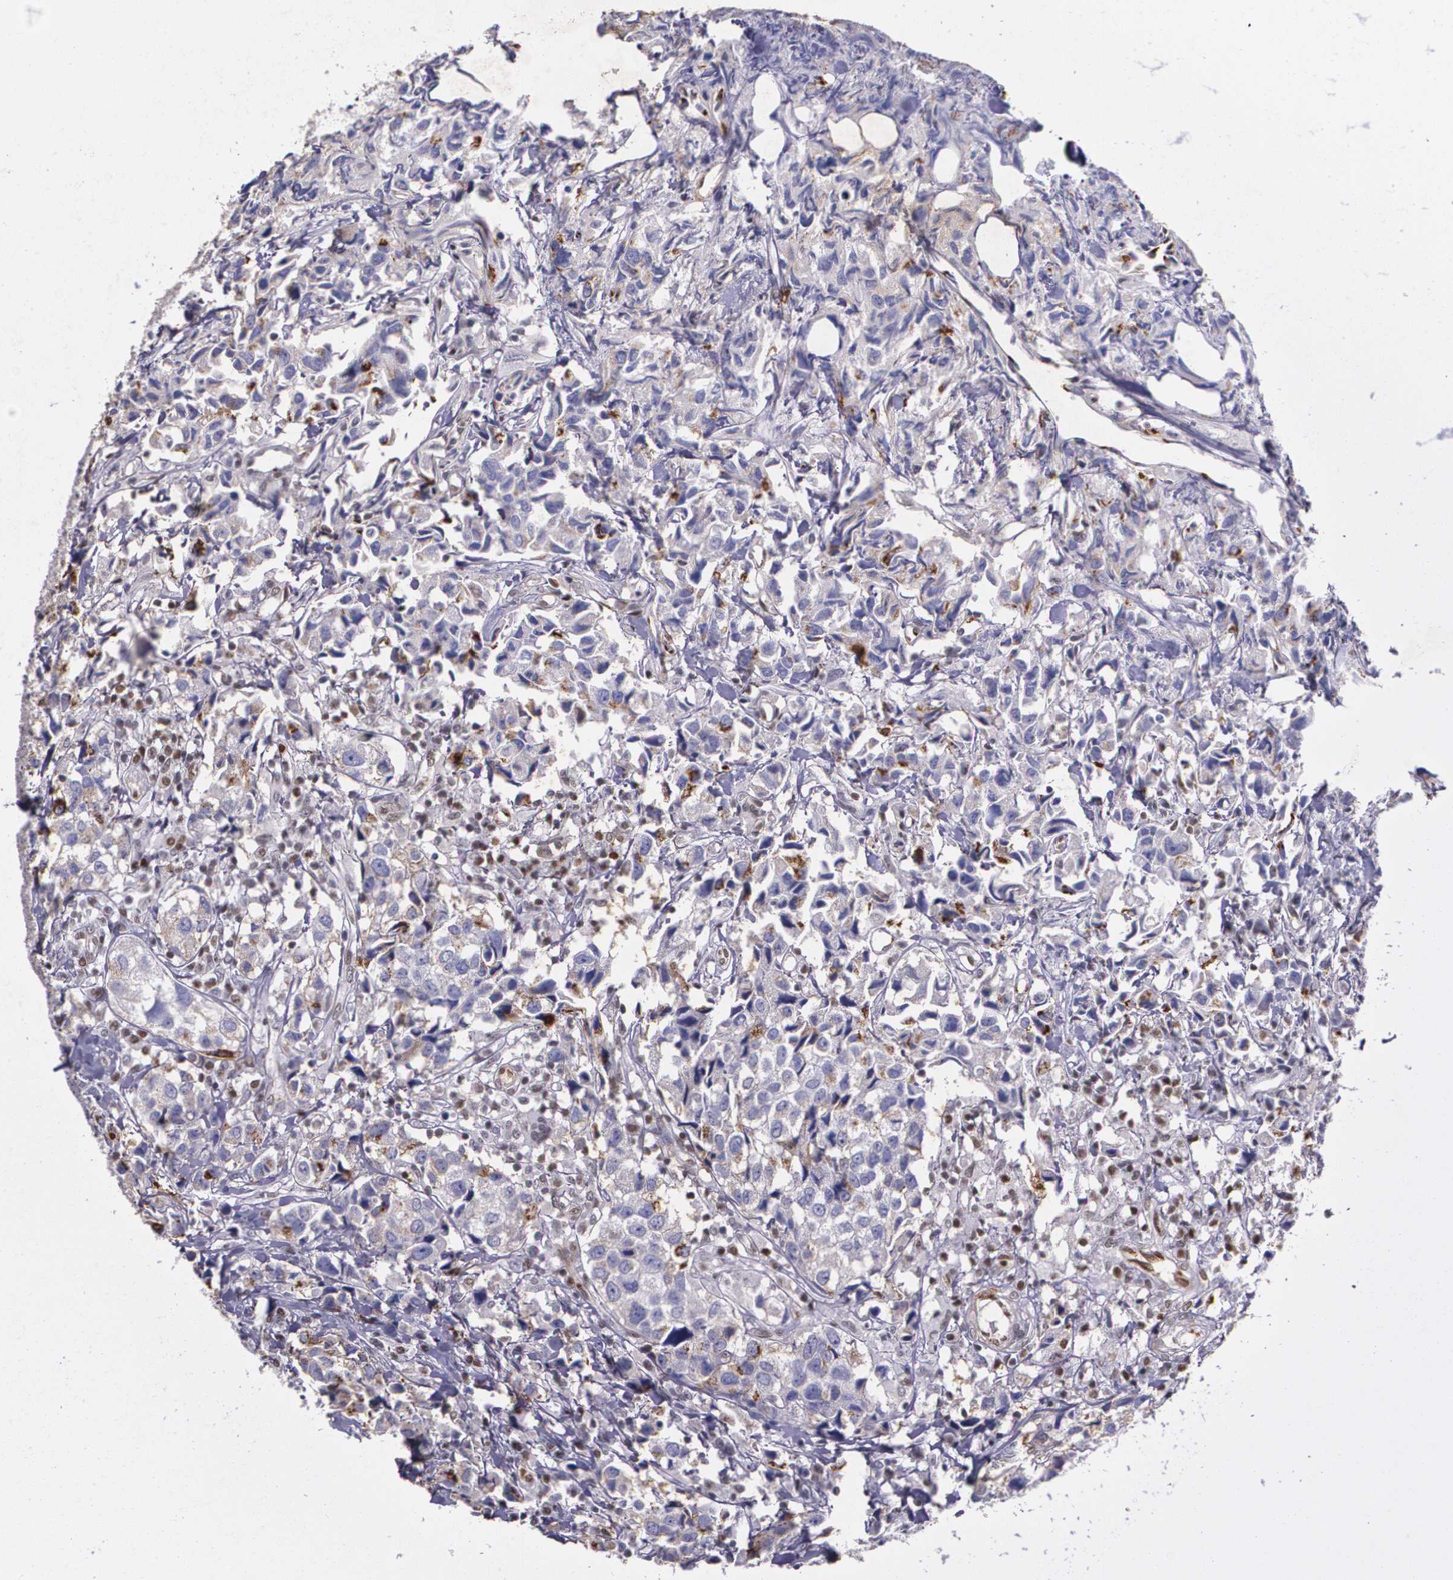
{"staining": {"intensity": "weak", "quantity": "<25%", "location": "cytoplasmic/membranous"}, "tissue": "urothelial cancer", "cell_type": "Tumor cells", "image_type": "cancer", "snomed": [{"axis": "morphology", "description": "Urothelial carcinoma, High grade"}, {"axis": "topography", "description": "Urinary bladder"}], "caption": "Photomicrograph shows no significant protein staining in tumor cells of urothelial cancer.", "gene": "MGMT", "patient": {"sex": "female", "age": 75}}